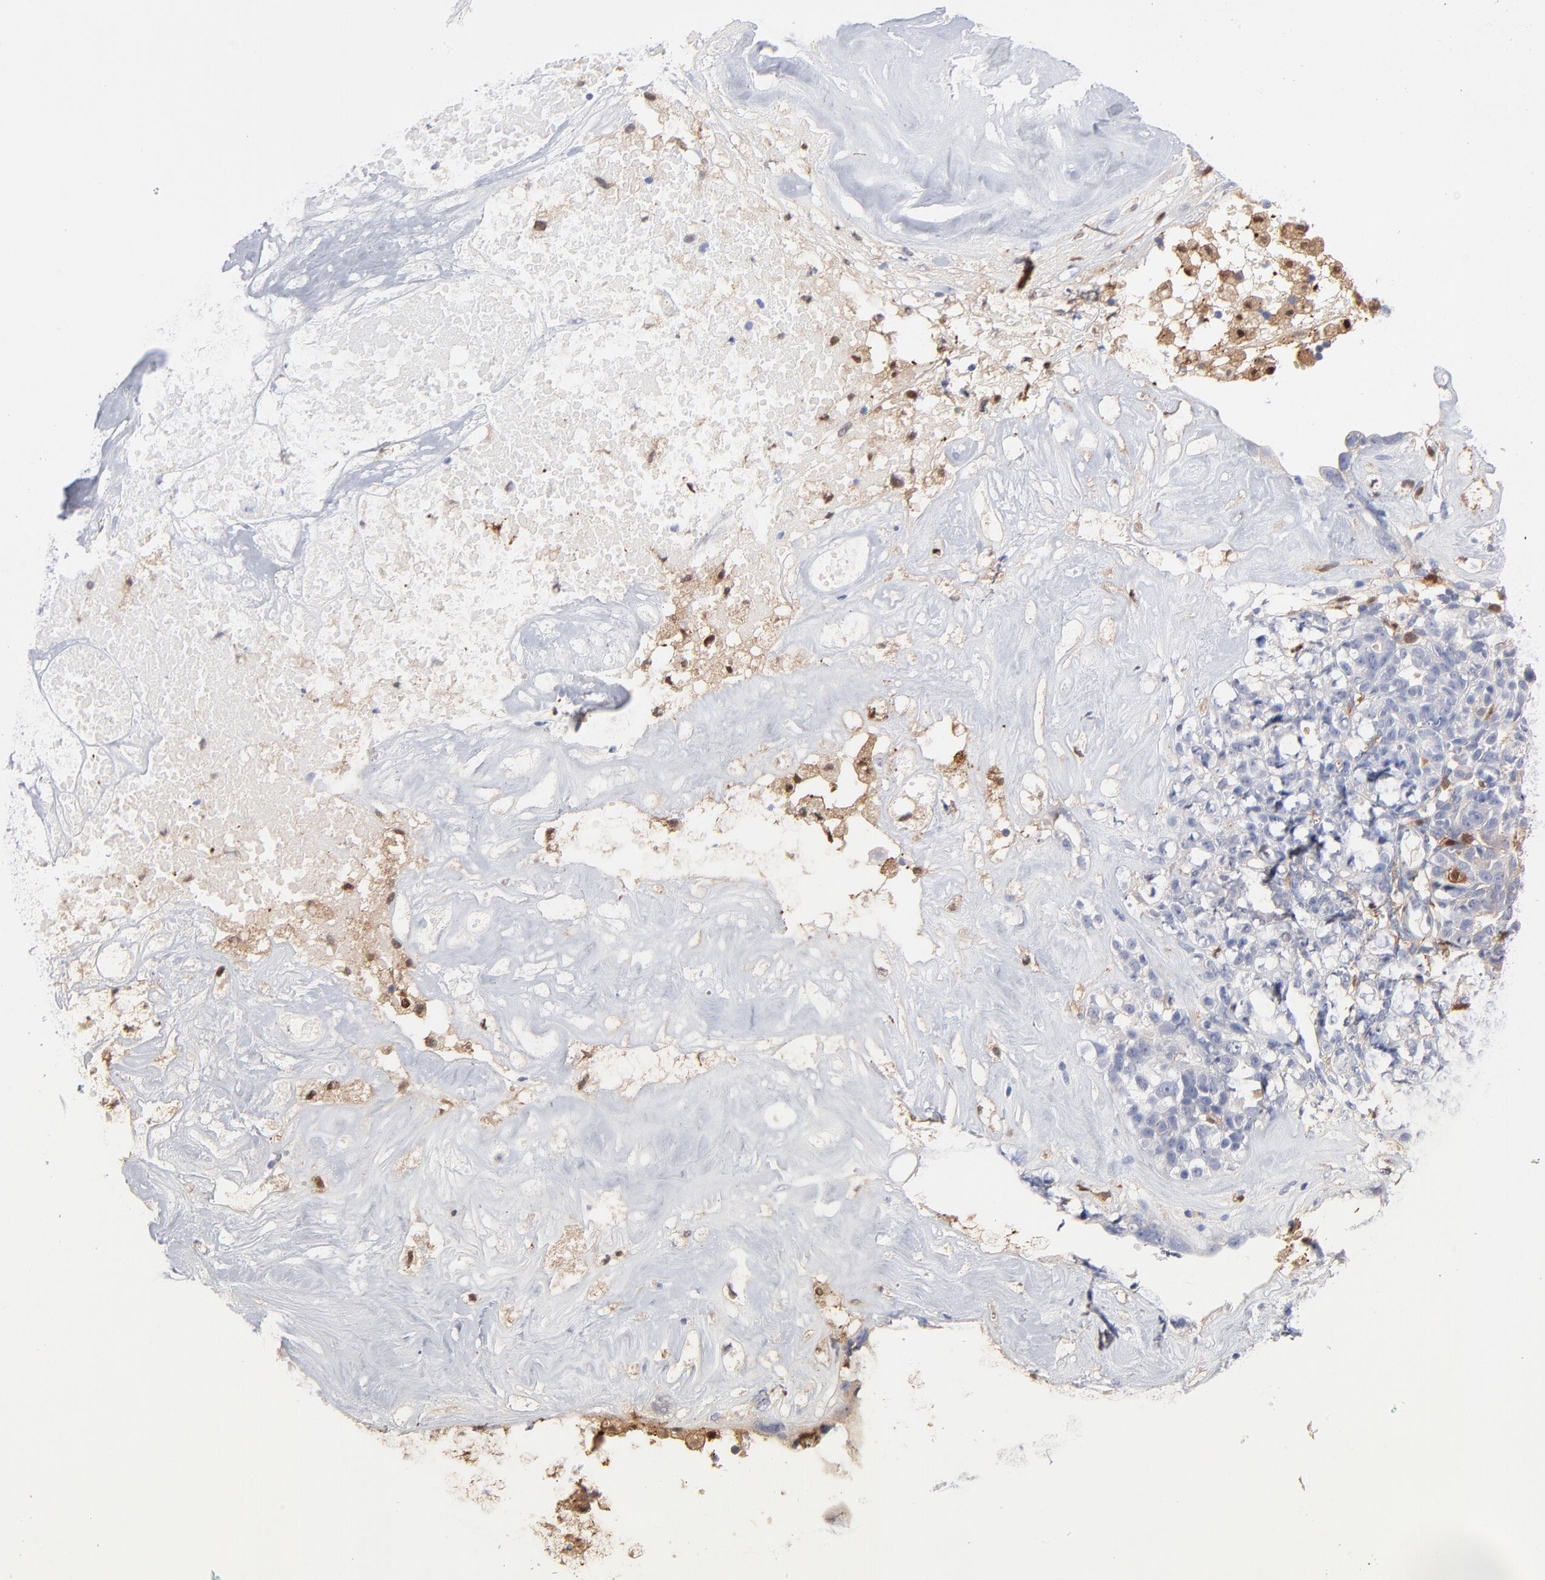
{"staining": {"intensity": "negative", "quantity": "none", "location": "none"}, "tissue": "ovarian cancer", "cell_type": "Tumor cells", "image_type": "cancer", "snomed": [{"axis": "morphology", "description": "Cystadenocarcinoma, serous, NOS"}, {"axis": "topography", "description": "Ovary"}], "caption": "This micrograph is of ovarian cancer (serous cystadenocarcinoma) stained with immunohistochemistry to label a protein in brown with the nuclei are counter-stained blue. There is no positivity in tumor cells. The staining is performed using DAB brown chromogen with nuclei counter-stained in using hematoxylin.", "gene": "IFIT2", "patient": {"sex": "female", "age": 66}}